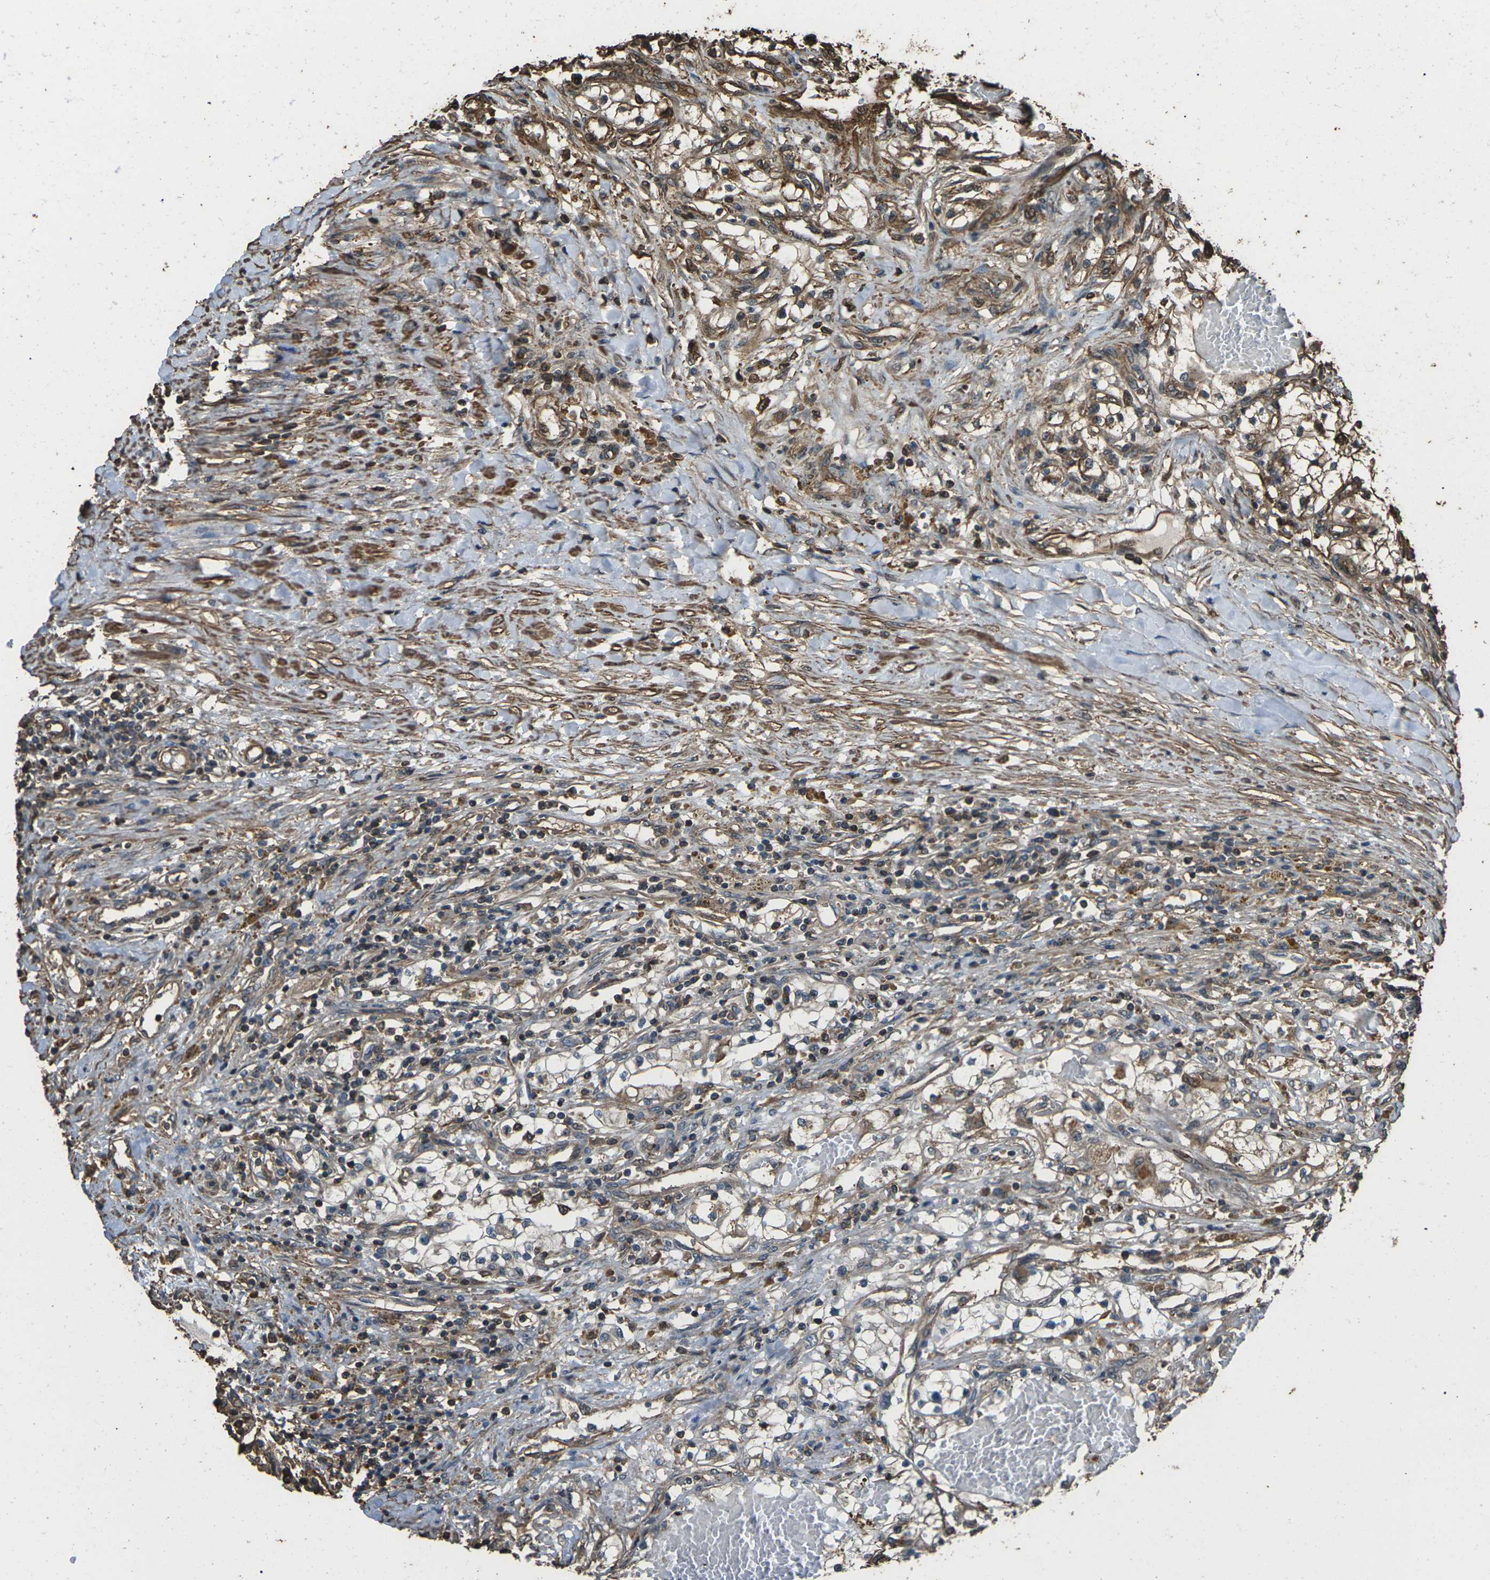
{"staining": {"intensity": "moderate", "quantity": ">75%", "location": "cytoplasmic/membranous"}, "tissue": "renal cancer", "cell_type": "Tumor cells", "image_type": "cancer", "snomed": [{"axis": "morphology", "description": "Adenocarcinoma, NOS"}, {"axis": "topography", "description": "Kidney"}], "caption": "The image reveals a brown stain indicating the presence of a protein in the cytoplasmic/membranous of tumor cells in renal cancer (adenocarcinoma). The staining was performed using DAB (3,3'-diaminobenzidine), with brown indicating positive protein expression. Nuclei are stained blue with hematoxylin.", "gene": "DHPS", "patient": {"sex": "male", "age": 68}}